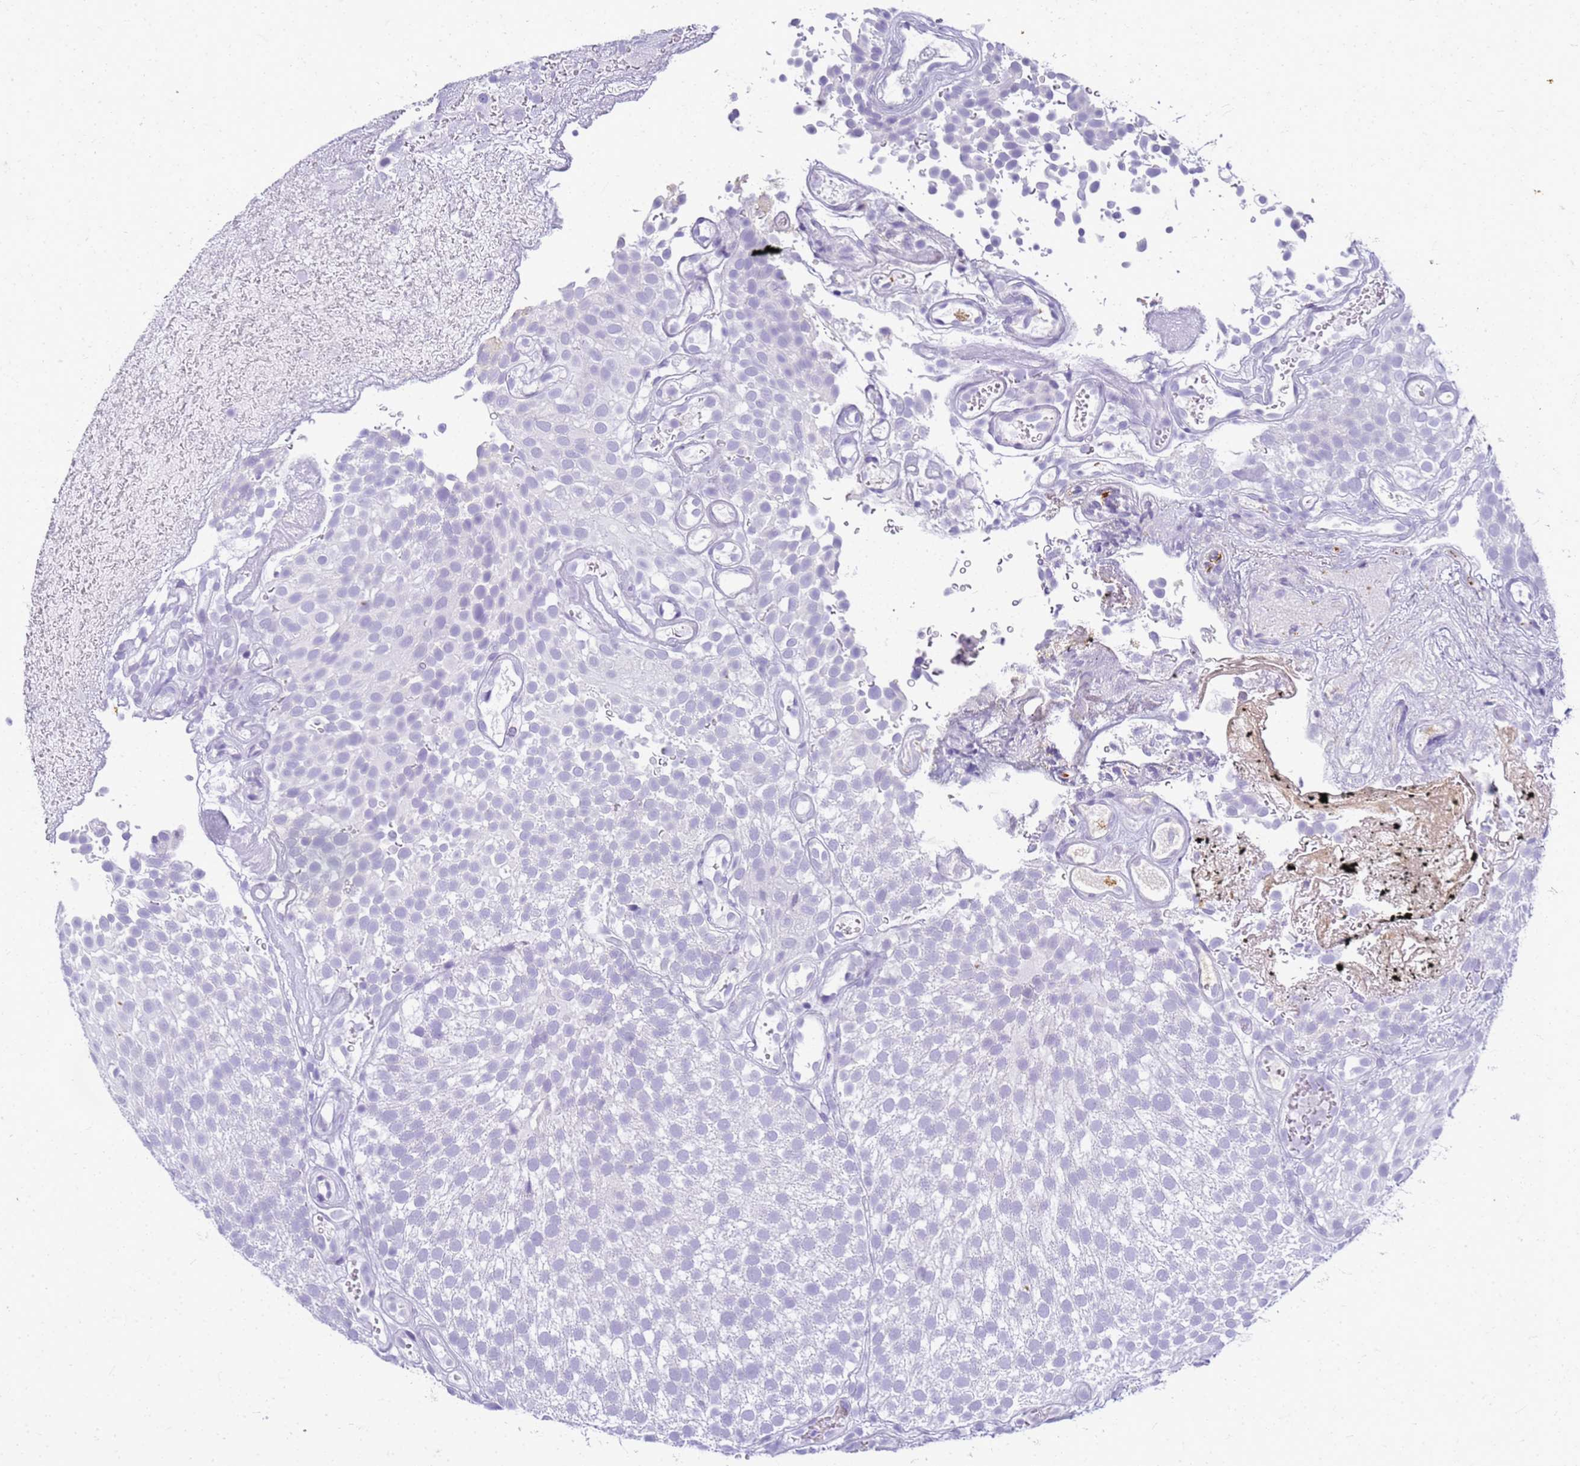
{"staining": {"intensity": "negative", "quantity": "none", "location": "none"}, "tissue": "urothelial cancer", "cell_type": "Tumor cells", "image_type": "cancer", "snomed": [{"axis": "morphology", "description": "Urothelial carcinoma, Low grade"}, {"axis": "topography", "description": "Urinary bladder"}], "caption": "High power microscopy histopathology image of an immunohistochemistry (IHC) histopathology image of low-grade urothelial carcinoma, revealing no significant positivity in tumor cells.", "gene": "CFAP100", "patient": {"sex": "male", "age": 78}}